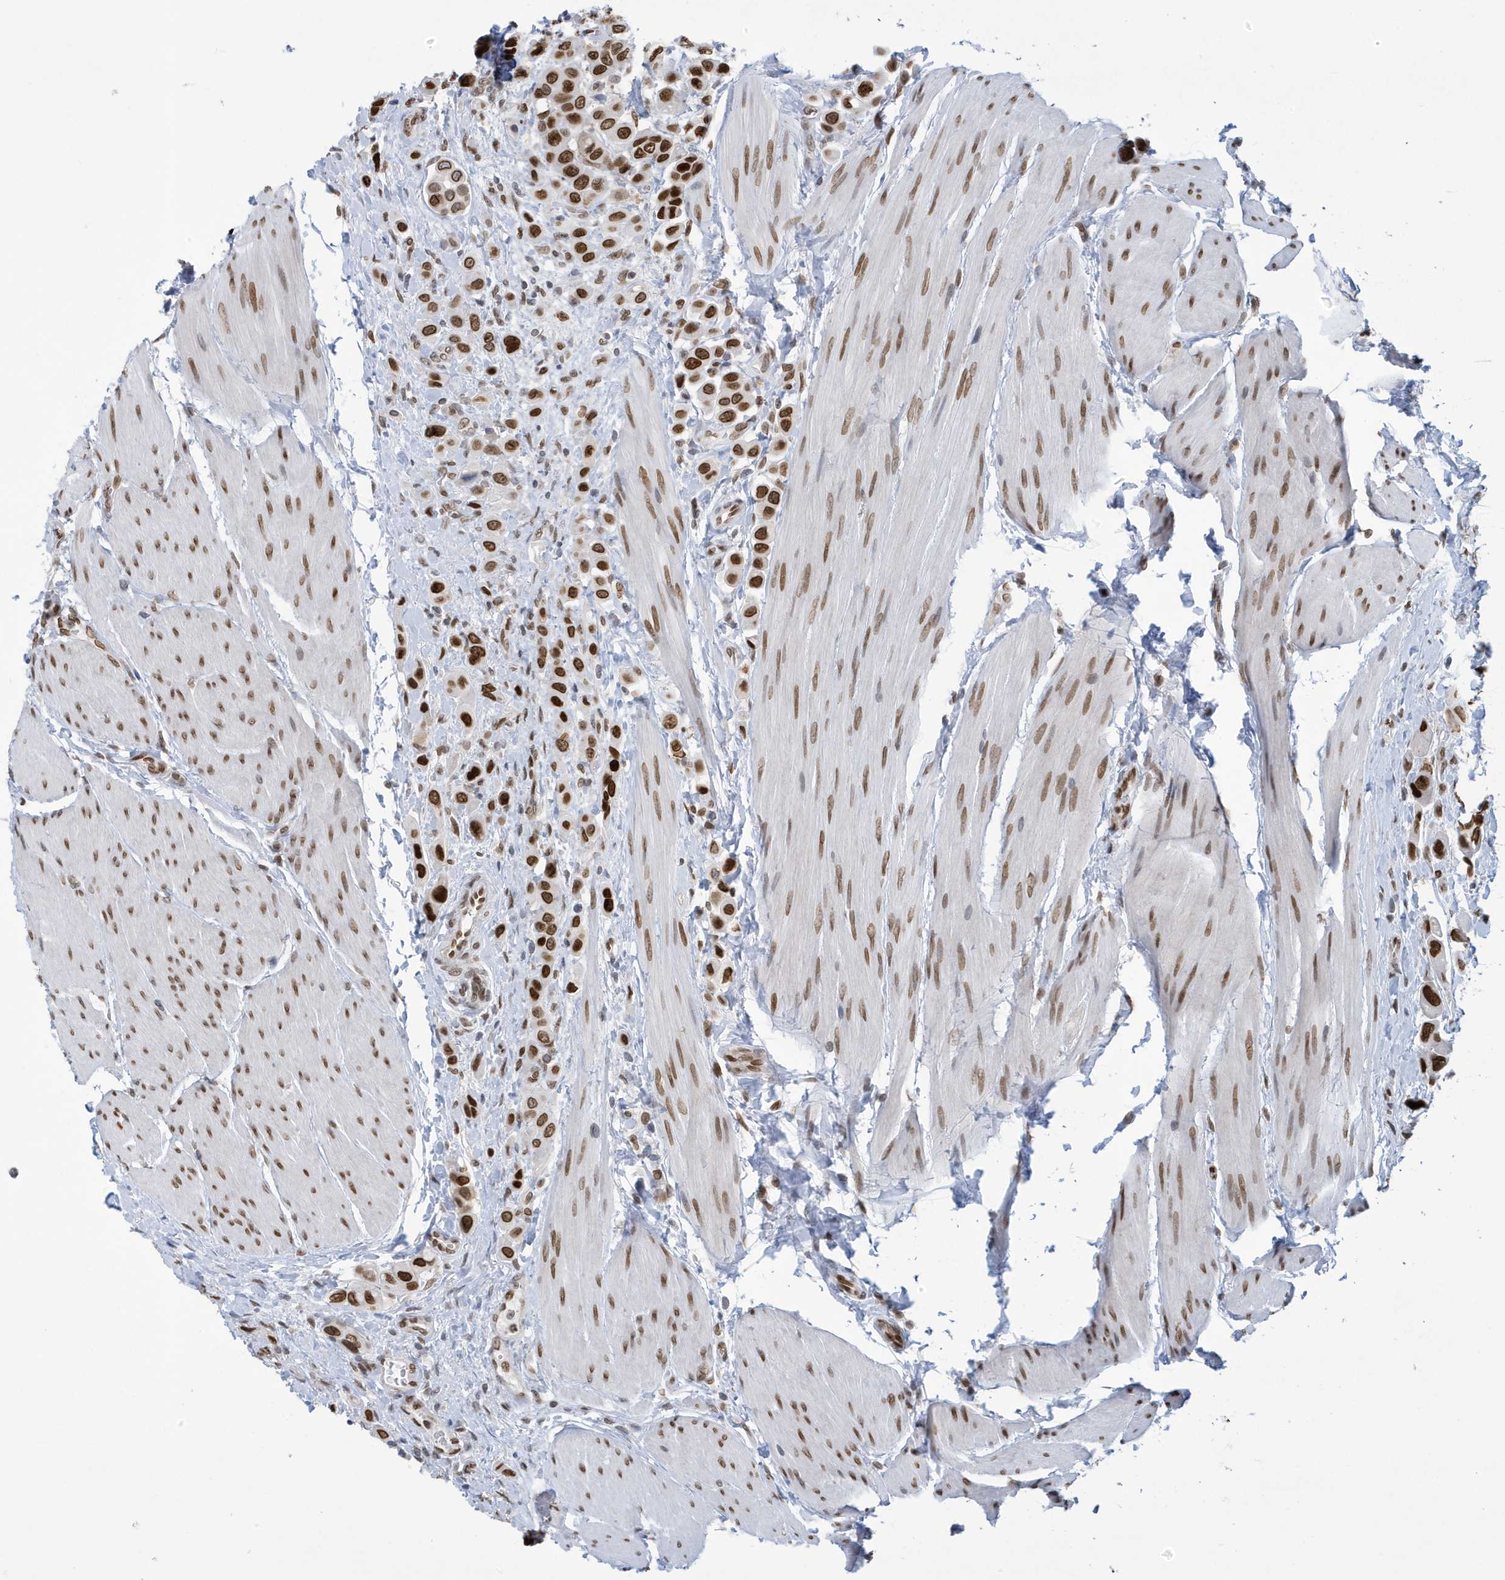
{"staining": {"intensity": "strong", "quantity": ">75%", "location": "nuclear"}, "tissue": "urothelial cancer", "cell_type": "Tumor cells", "image_type": "cancer", "snomed": [{"axis": "morphology", "description": "Urothelial carcinoma, High grade"}, {"axis": "topography", "description": "Urinary bladder"}], "caption": "The photomicrograph shows immunohistochemical staining of urothelial cancer. There is strong nuclear expression is present in about >75% of tumor cells.", "gene": "PCYT1A", "patient": {"sex": "male", "age": 50}}